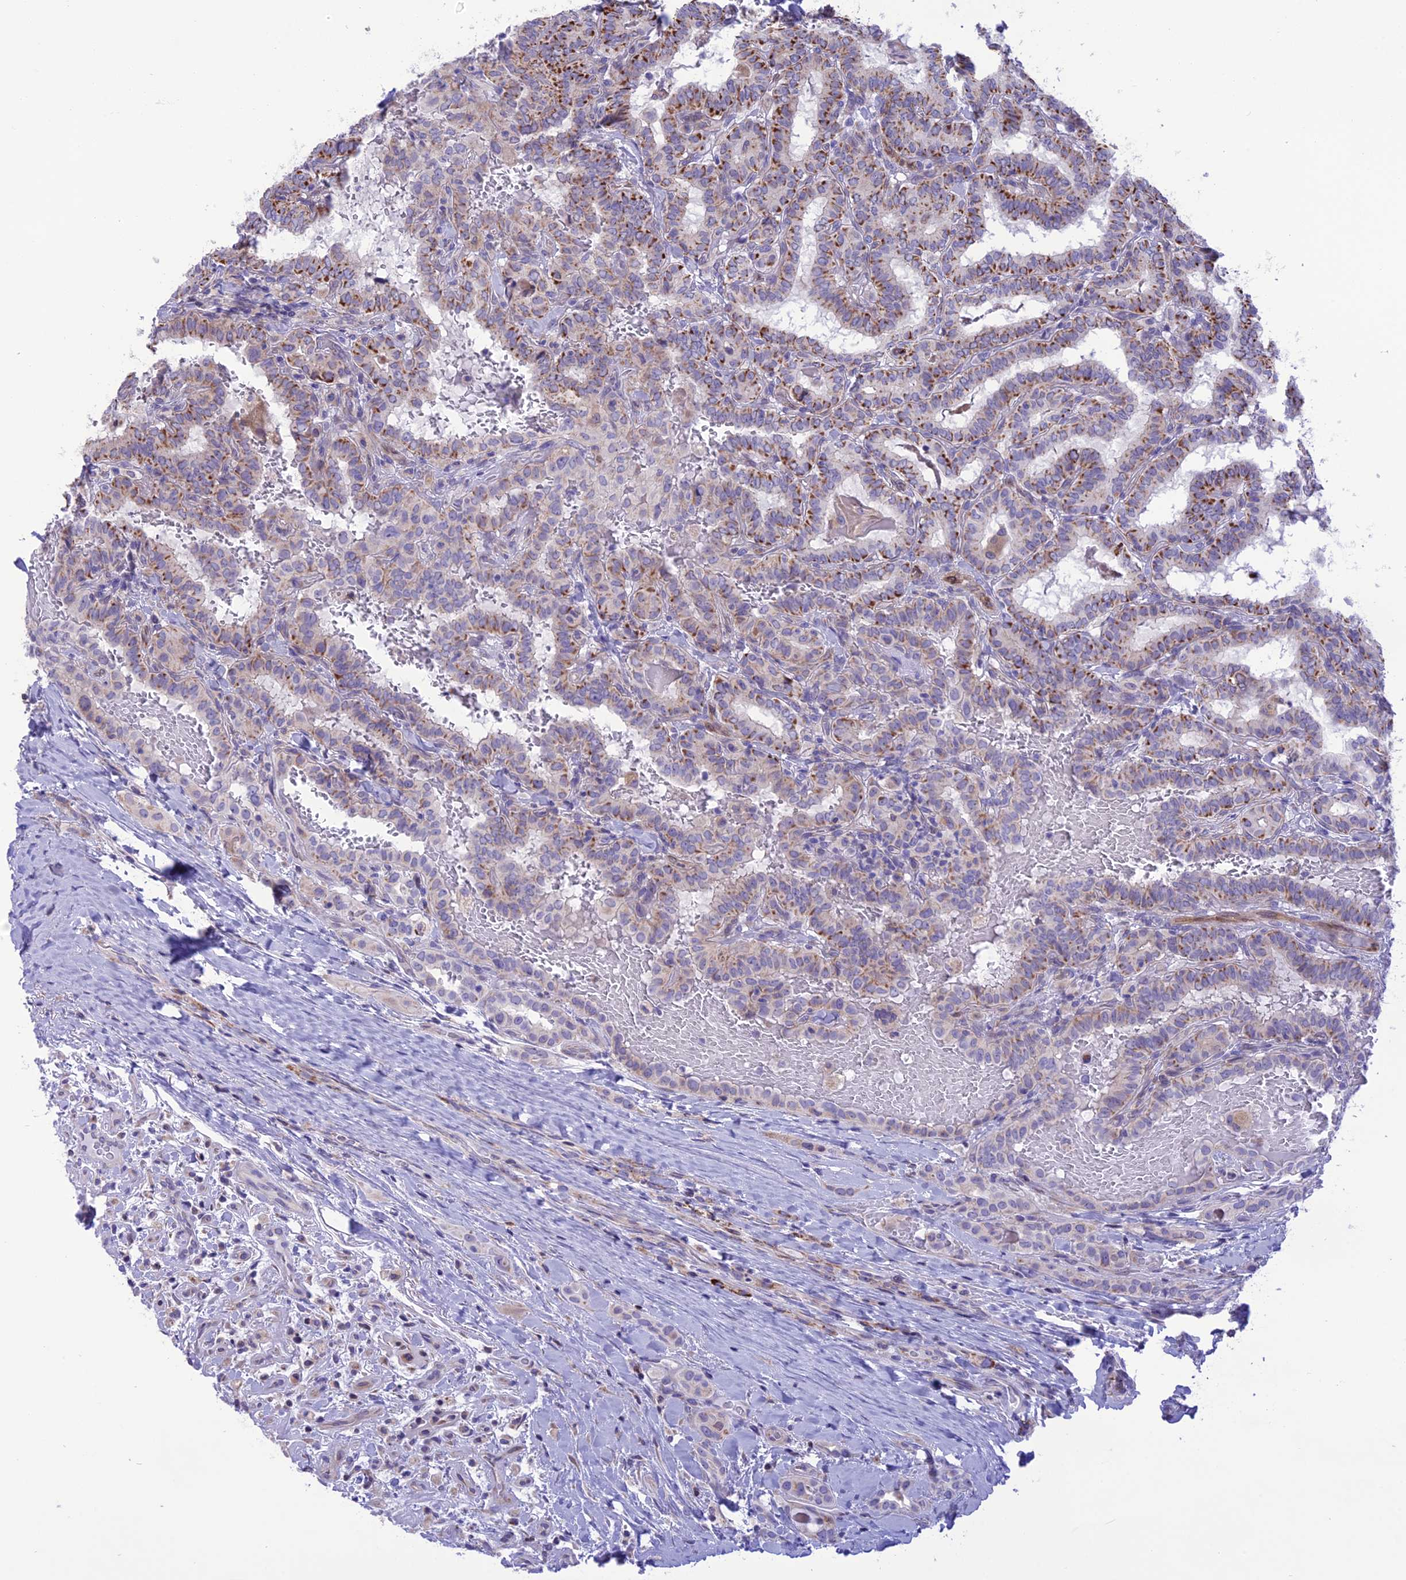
{"staining": {"intensity": "moderate", "quantity": "25%-75%", "location": "cytoplasmic/membranous"}, "tissue": "thyroid cancer", "cell_type": "Tumor cells", "image_type": "cancer", "snomed": [{"axis": "morphology", "description": "Papillary adenocarcinoma, NOS"}, {"axis": "topography", "description": "Thyroid gland"}], "caption": "Papillary adenocarcinoma (thyroid) tissue exhibits moderate cytoplasmic/membranous positivity in about 25%-75% of tumor cells, visualized by immunohistochemistry. (Brightfield microscopy of DAB IHC at high magnification).", "gene": "DOC2B", "patient": {"sex": "female", "age": 72}}